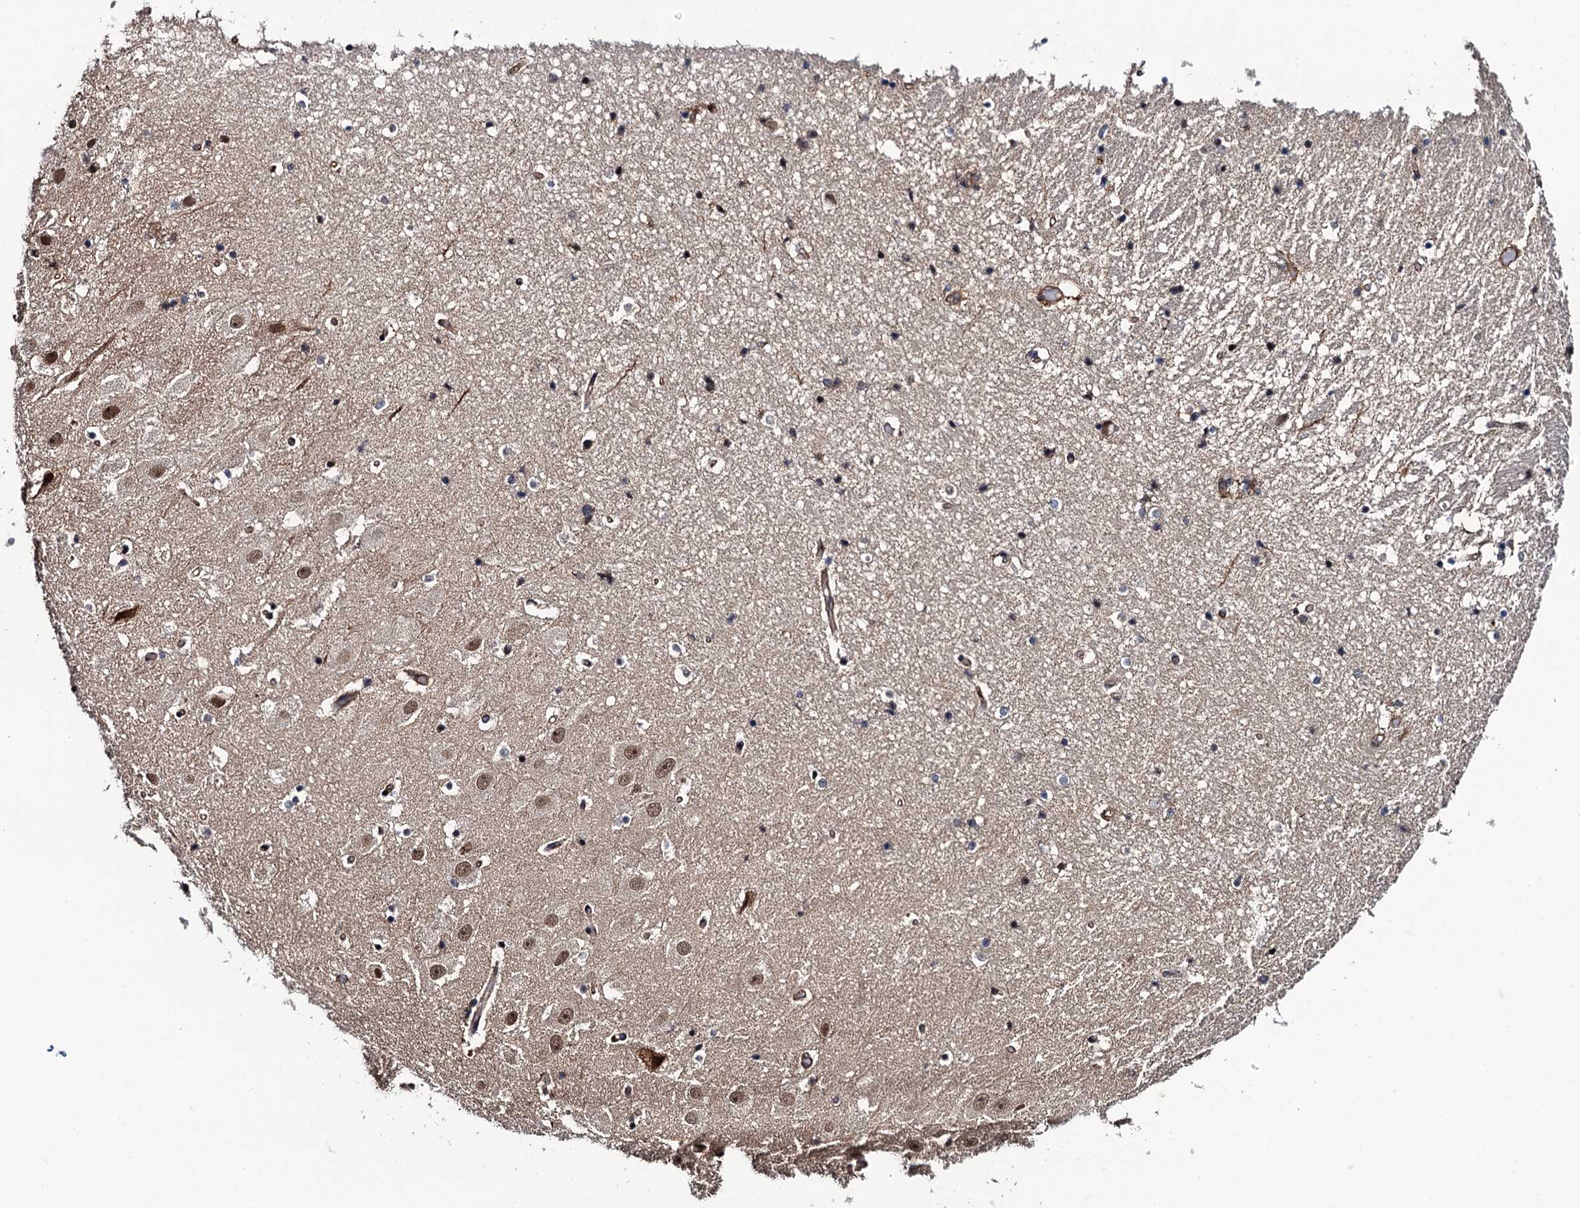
{"staining": {"intensity": "negative", "quantity": "none", "location": "none"}, "tissue": "hippocampus", "cell_type": "Glial cells", "image_type": "normal", "snomed": [{"axis": "morphology", "description": "Normal tissue, NOS"}, {"axis": "topography", "description": "Hippocampus"}], "caption": "Glial cells show no significant protein expression in benign hippocampus. Brightfield microscopy of immunohistochemistry stained with DAB (3,3'-diaminobenzidine) (brown) and hematoxylin (blue), captured at high magnification.", "gene": "CDC23", "patient": {"sex": "female", "age": 52}}